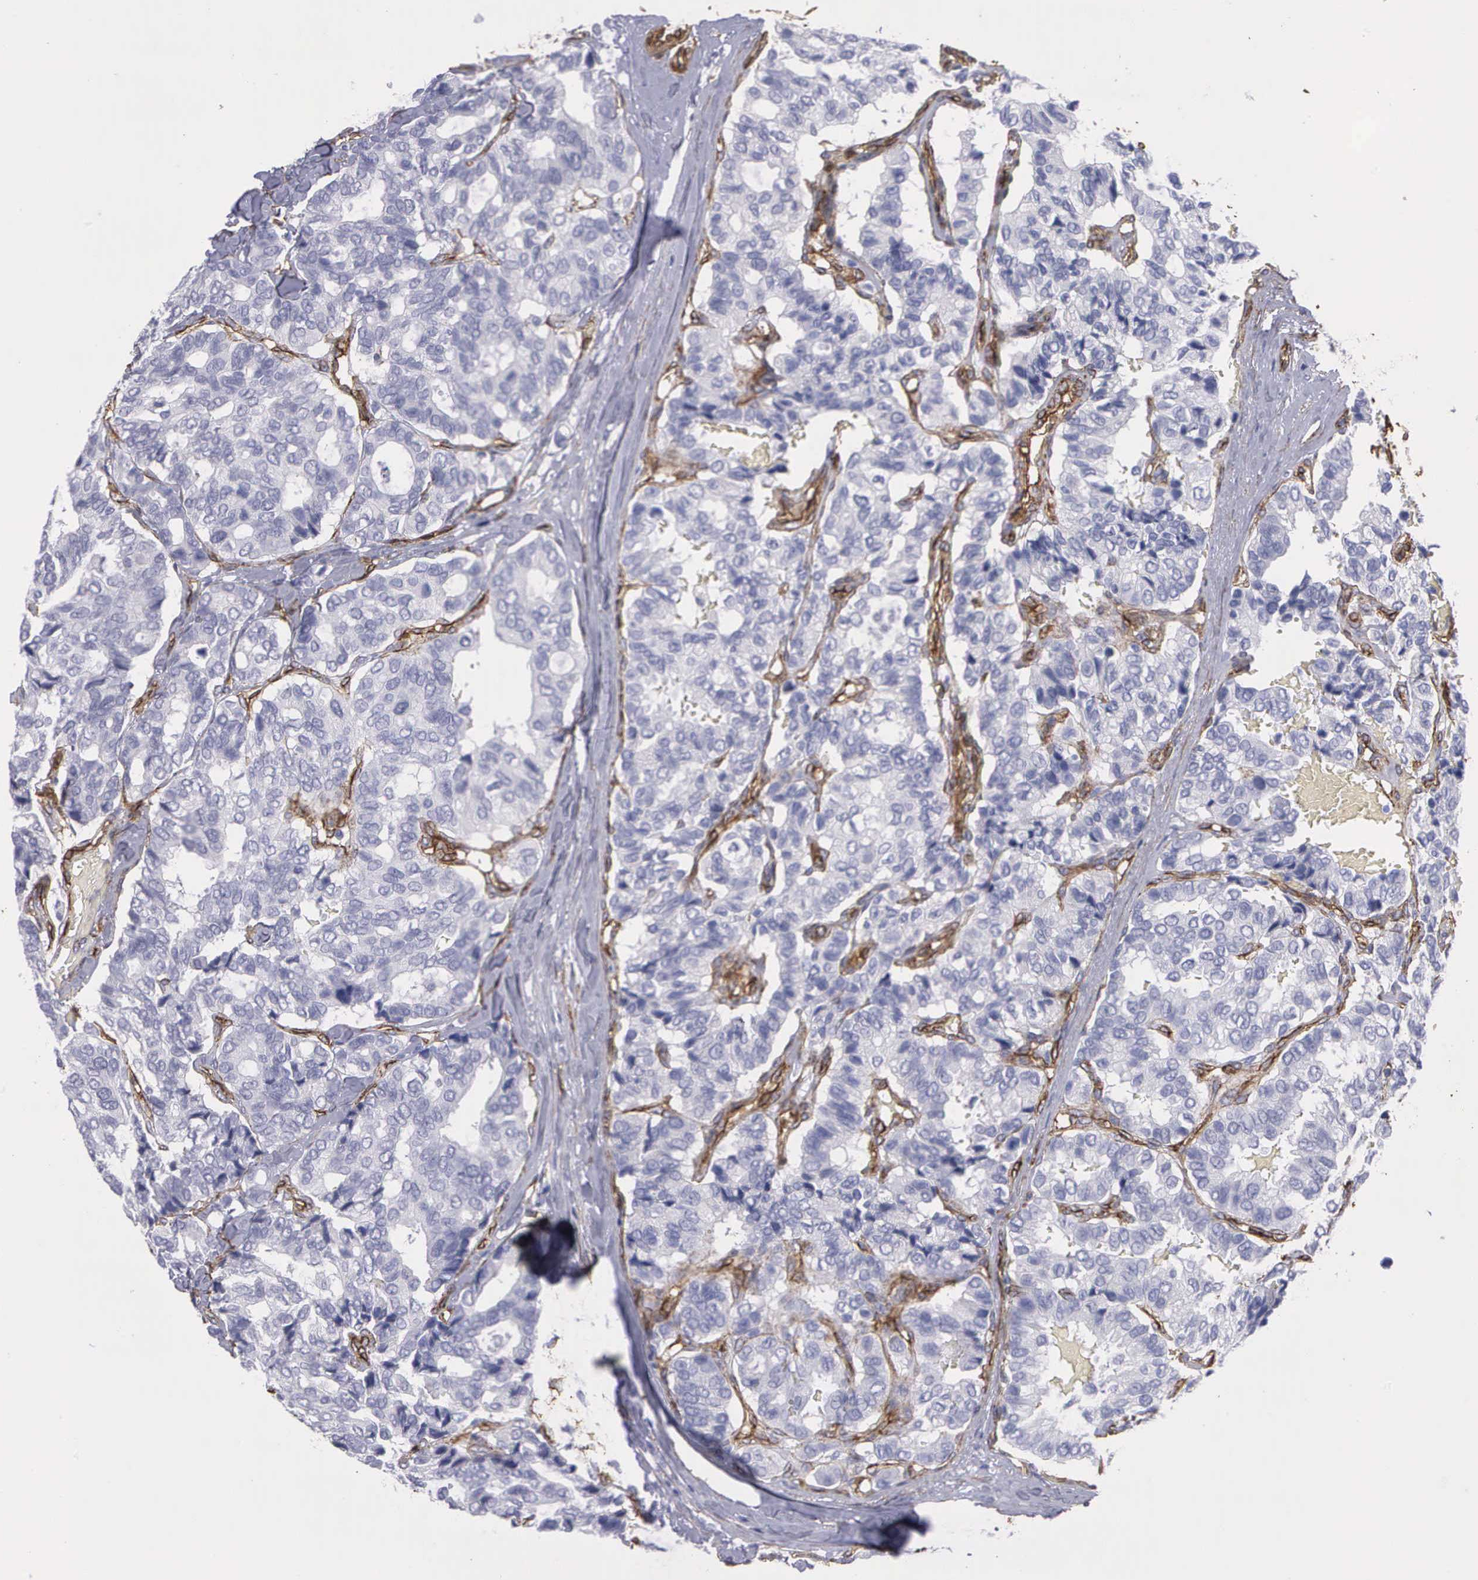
{"staining": {"intensity": "negative", "quantity": "none", "location": "none"}, "tissue": "breast cancer", "cell_type": "Tumor cells", "image_type": "cancer", "snomed": [{"axis": "morphology", "description": "Duct carcinoma"}, {"axis": "topography", "description": "Breast"}], "caption": "Tumor cells show no significant protein positivity in breast cancer.", "gene": "MAGEB10", "patient": {"sex": "female", "age": 69}}